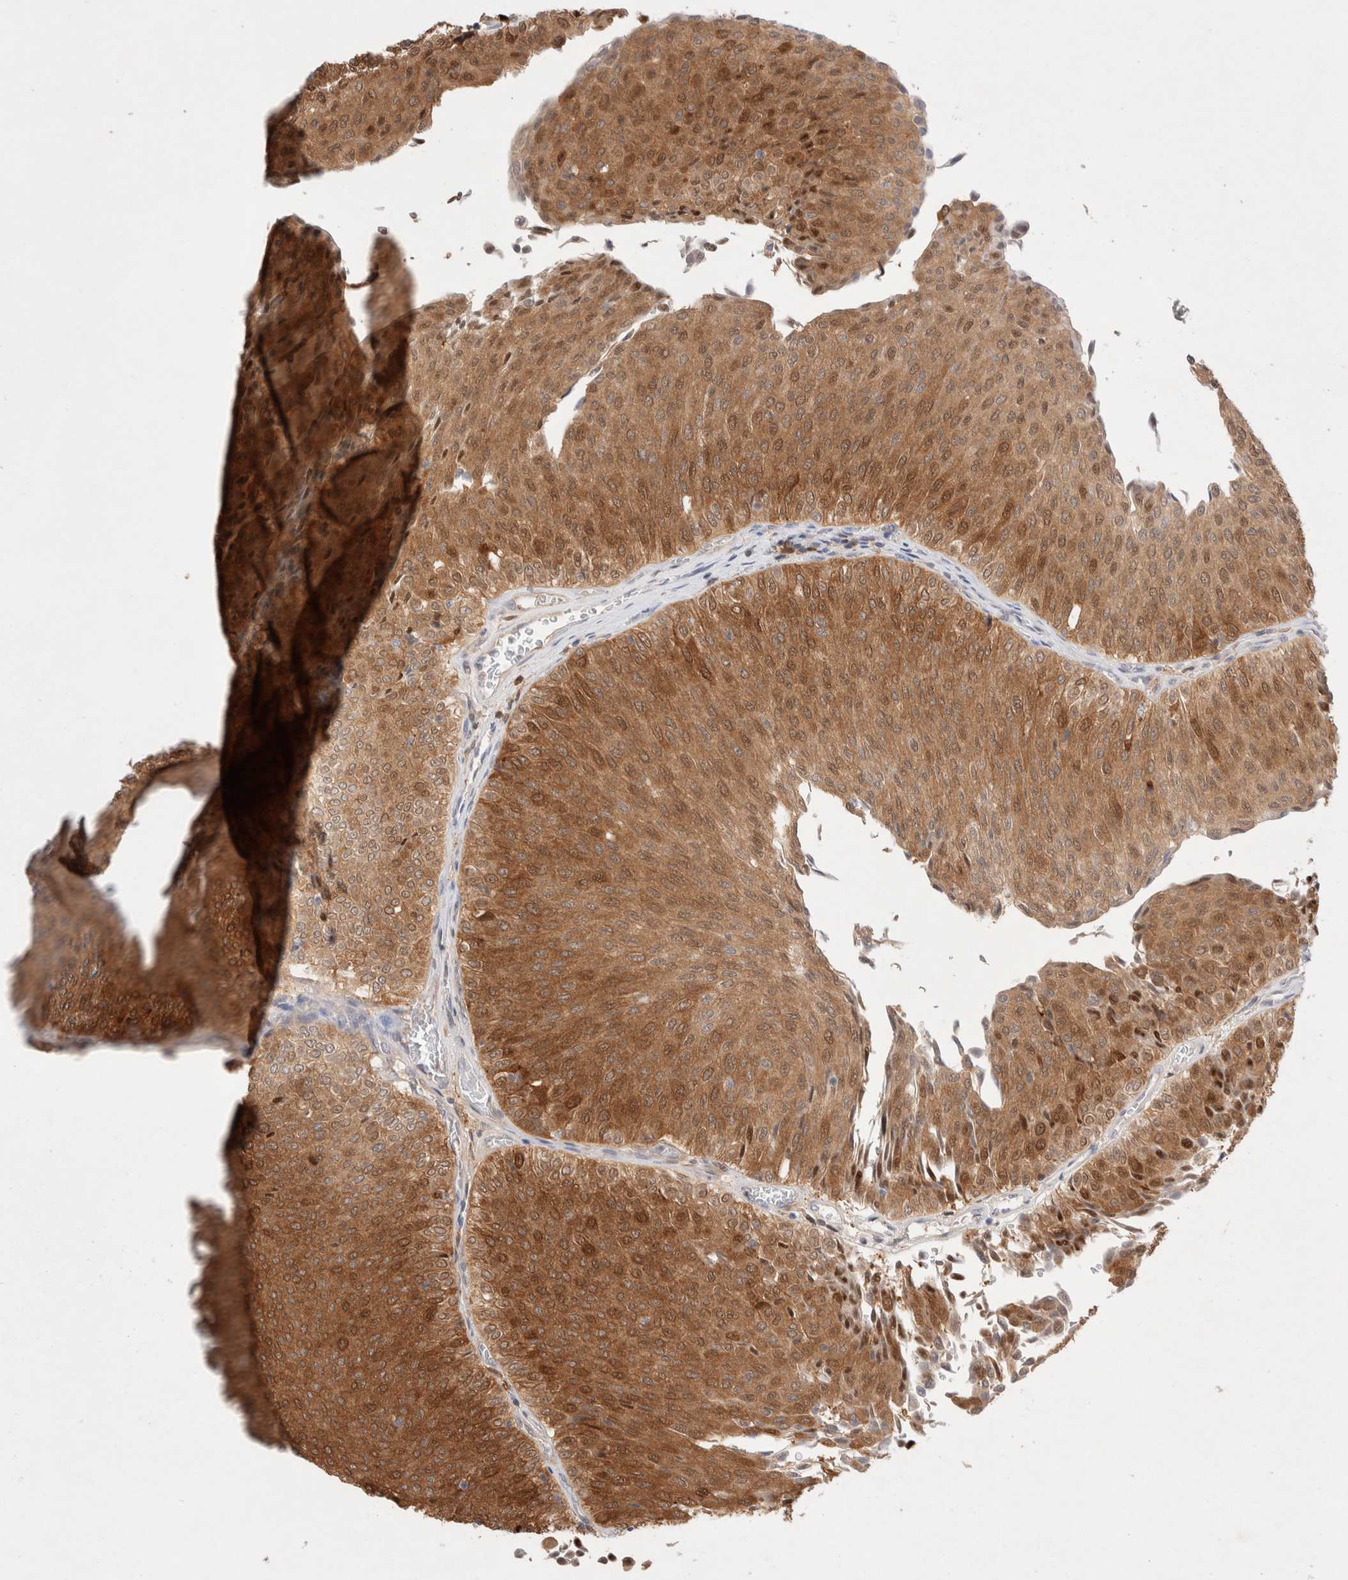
{"staining": {"intensity": "moderate", "quantity": ">75%", "location": "cytoplasmic/membranous,nuclear"}, "tissue": "urothelial cancer", "cell_type": "Tumor cells", "image_type": "cancer", "snomed": [{"axis": "morphology", "description": "Urothelial carcinoma, Low grade"}, {"axis": "topography", "description": "Urinary bladder"}], "caption": "Immunohistochemical staining of human low-grade urothelial carcinoma demonstrates medium levels of moderate cytoplasmic/membranous and nuclear positivity in about >75% of tumor cells.", "gene": "STARD10", "patient": {"sex": "male", "age": 78}}